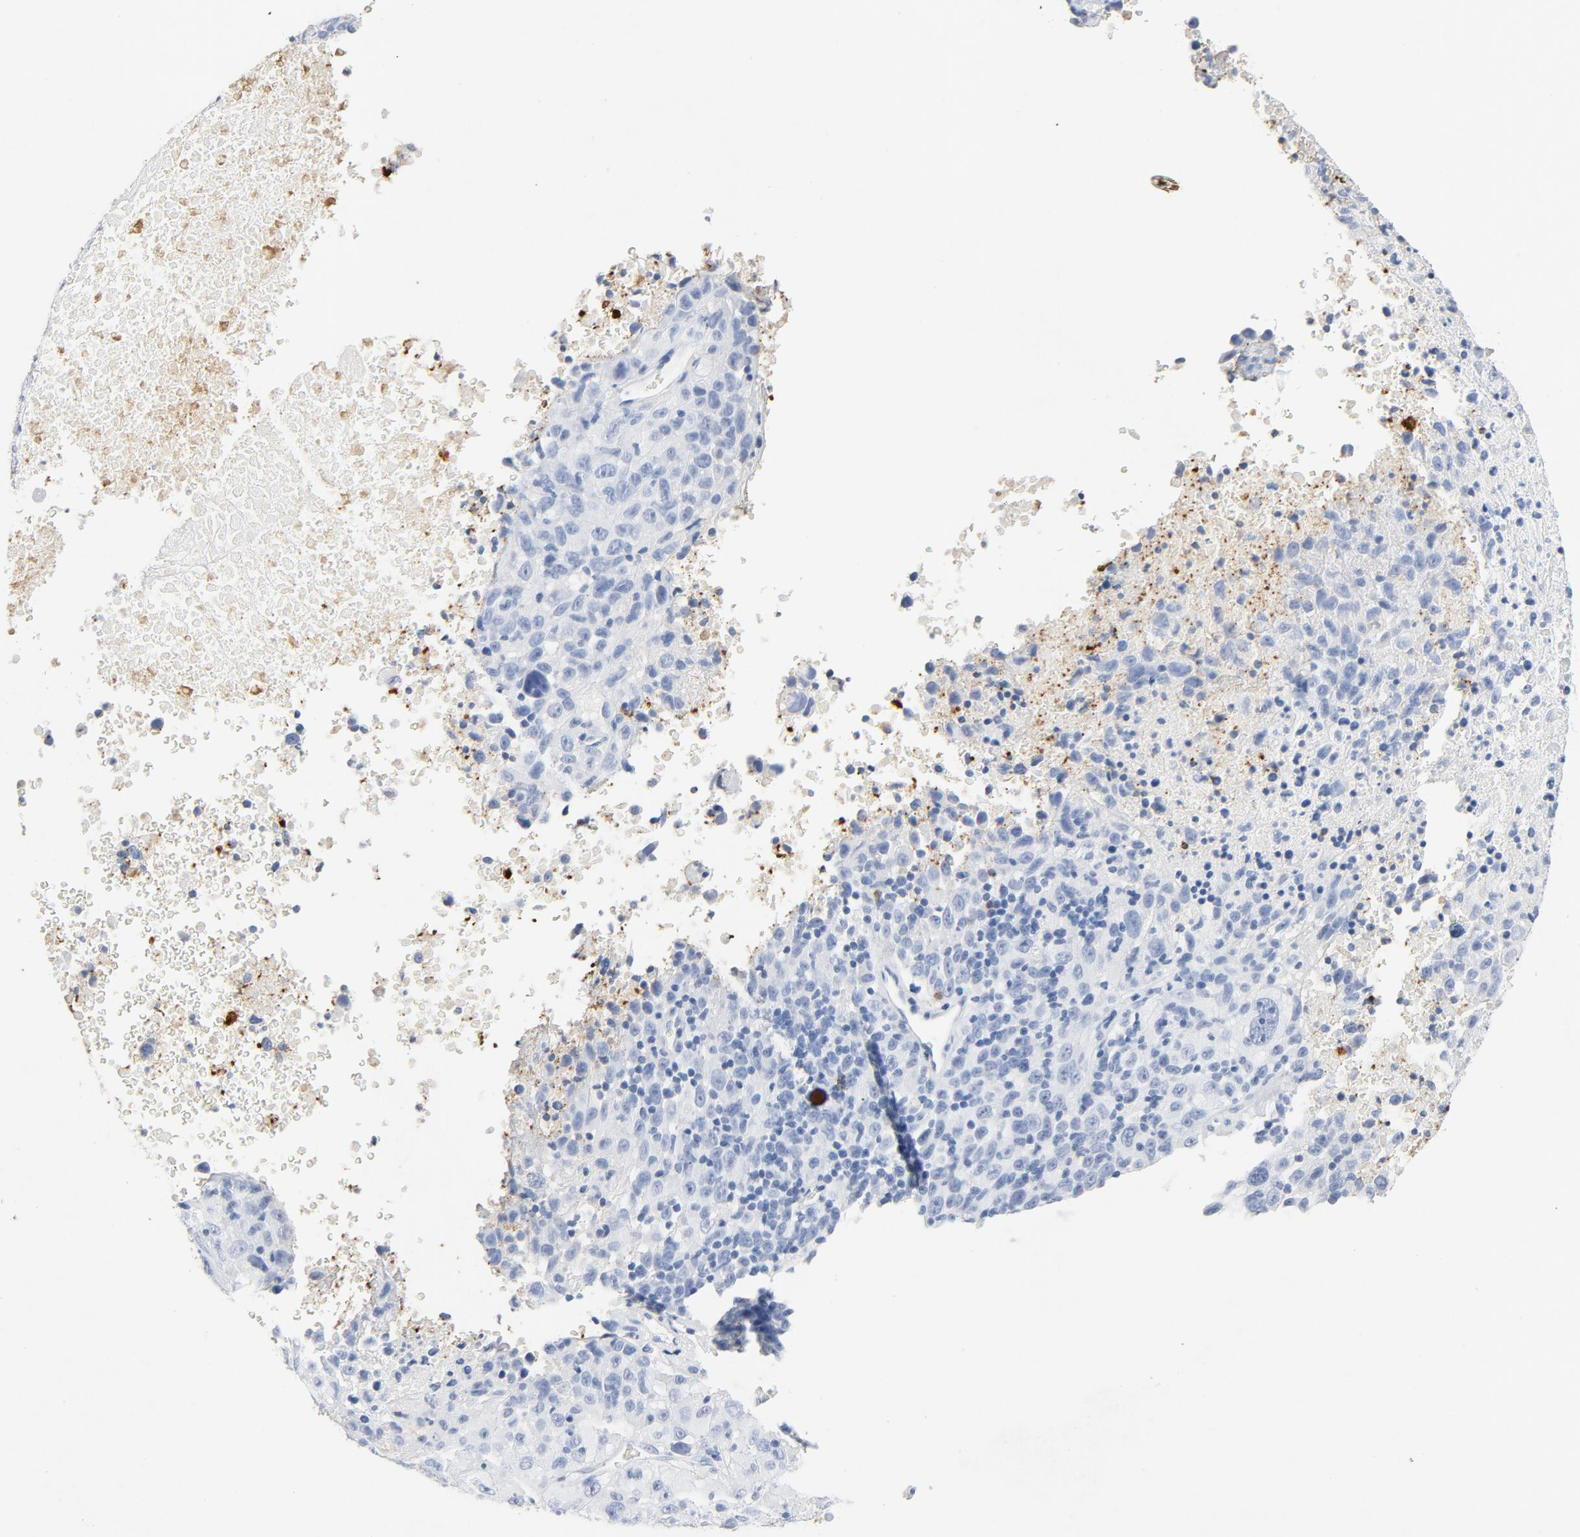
{"staining": {"intensity": "negative", "quantity": "none", "location": "none"}, "tissue": "melanoma", "cell_type": "Tumor cells", "image_type": "cancer", "snomed": [{"axis": "morphology", "description": "Malignant melanoma, Metastatic site"}, {"axis": "topography", "description": "Cerebral cortex"}], "caption": "DAB (3,3'-diaminobenzidine) immunohistochemical staining of malignant melanoma (metastatic site) reveals no significant positivity in tumor cells.", "gene": "PTPRB", "patient": {"sex": "female", "age": 52}}